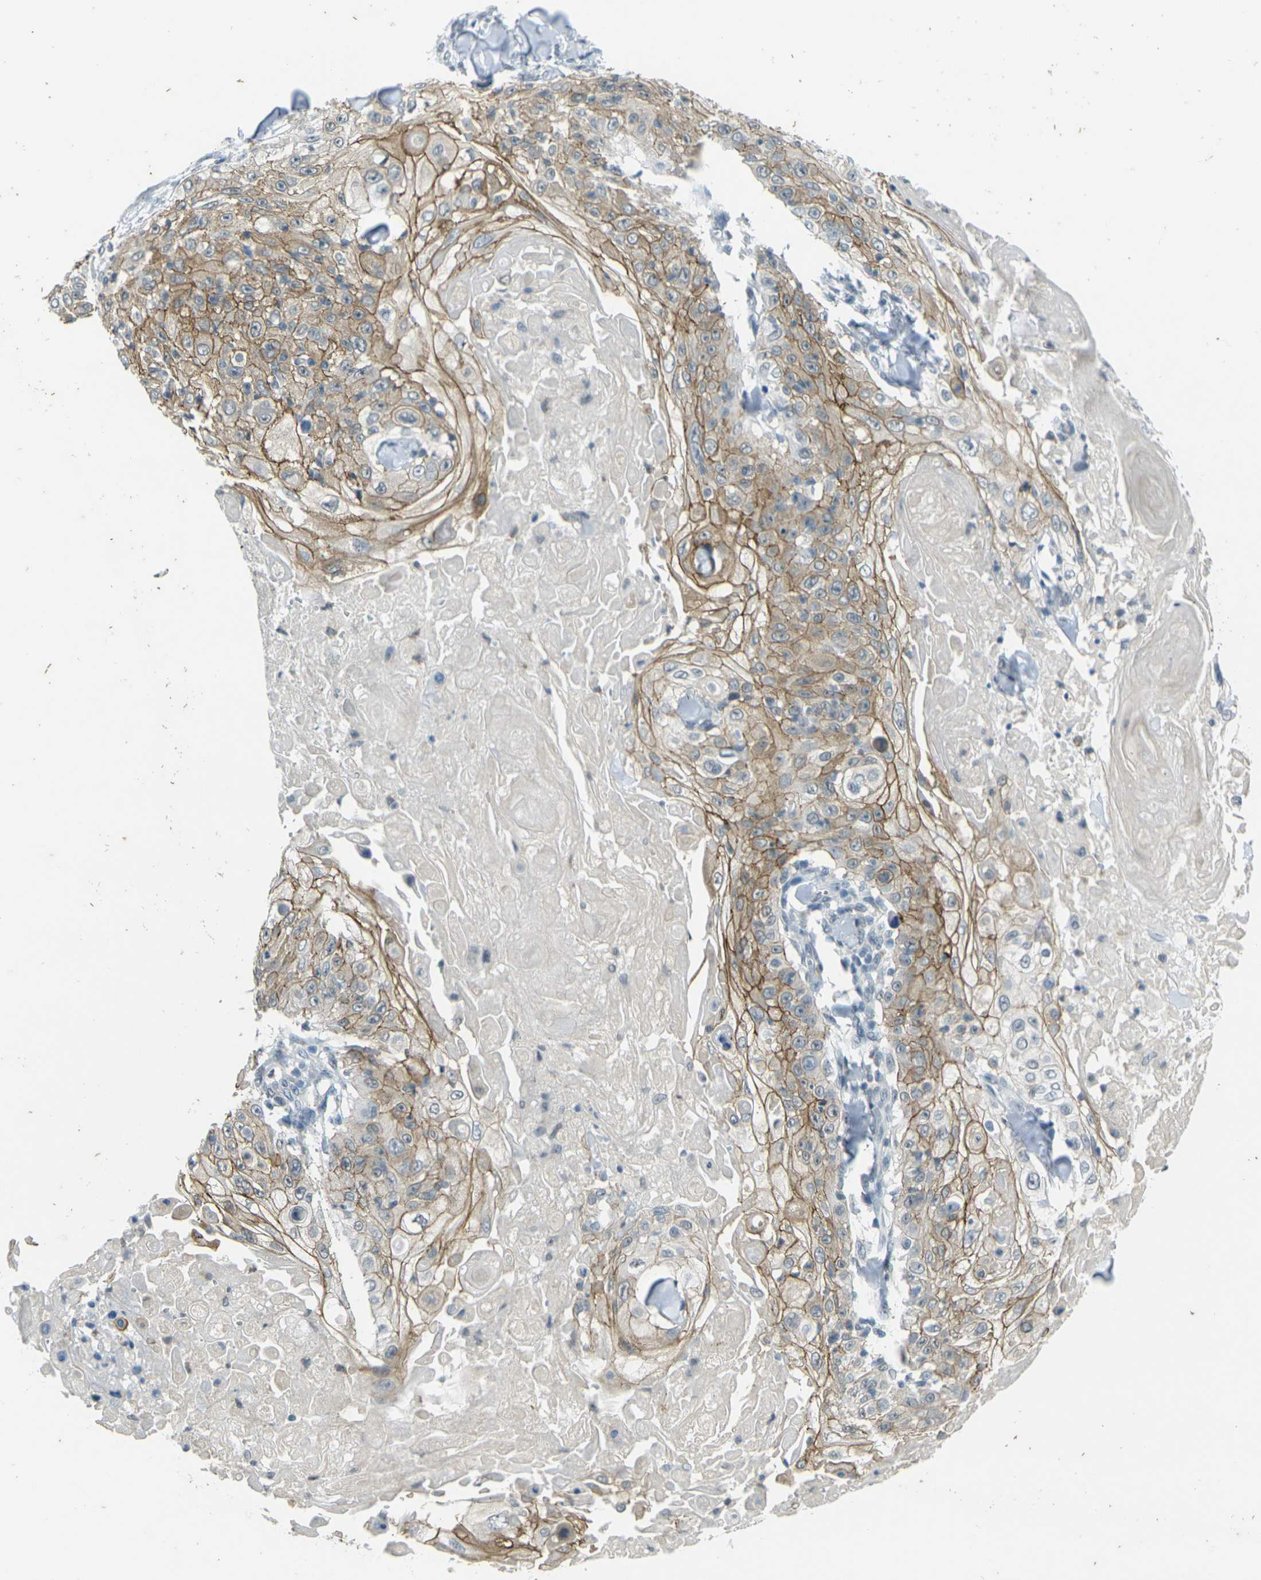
{"staining": {"intensity": "moderate", "quantity": ">75%", "location": "cytoplasmic/membranous"}, "tissue": "skin cancer", "cell_type": "Tumor cells", "image_type": "cancer", "snomed": [{"axis": "morphology", "description": "Squamous cell carcinoma, NOS"}, {"axis": "topography", "description": "Skin"}], "caption": "Immunohistochemistry (IHC) (DAB) staining of skin cancer (squamous cell carcinoma) displays moderate cytoplasmic/membranous protein positivity in about >75% of tumor cells.", "gene": "SPTBN2", "patient": {"sex": "male", "age": 86}}